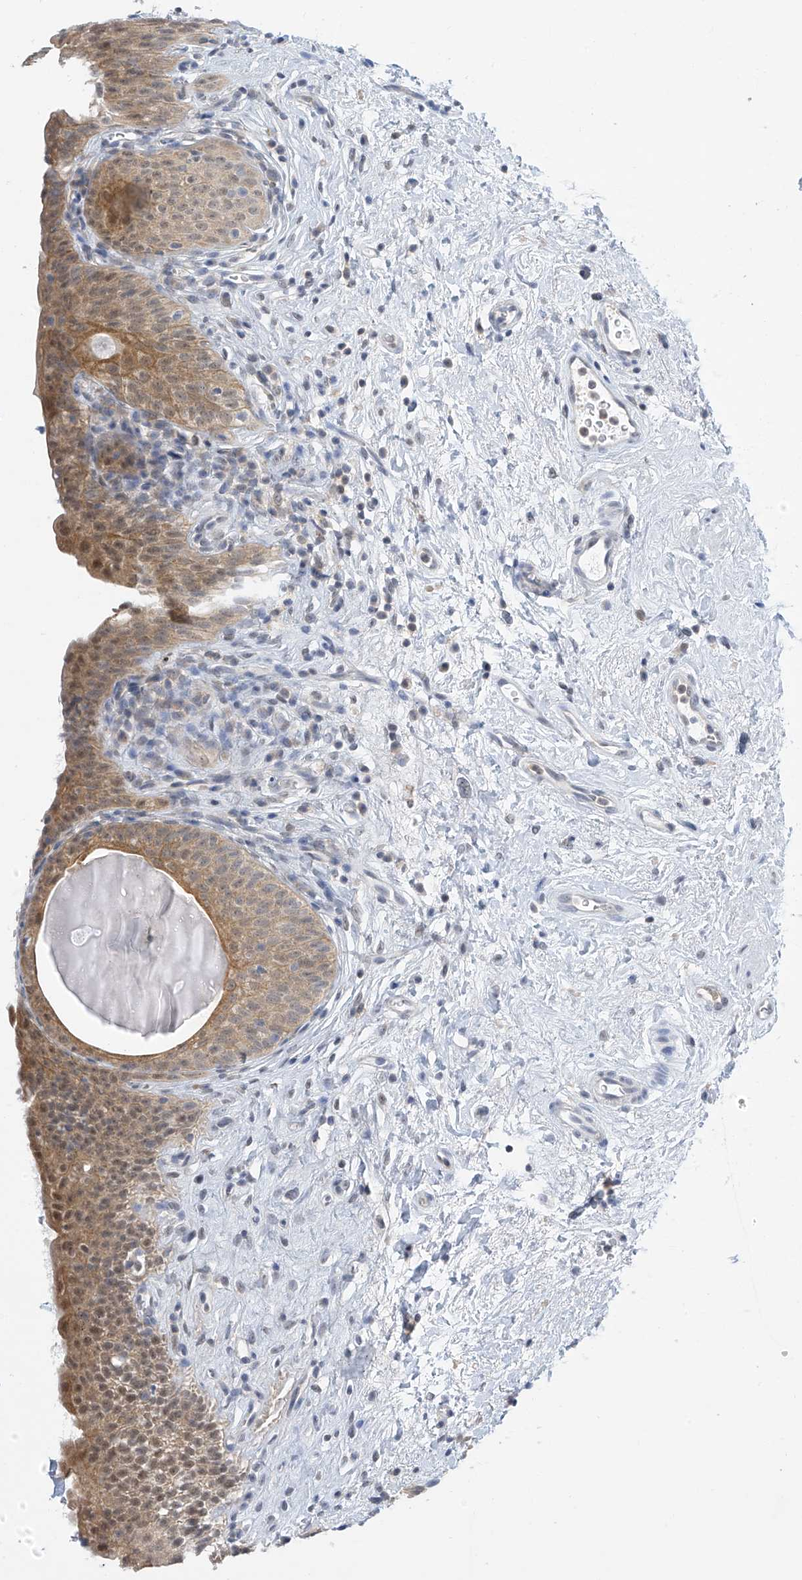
{"staining": {"intensity": "moderate", "quantity": ">75%", "location": "cytoplasmic/membranous,nuclear"}, "tissue": "urinary bladder", "cell_type": "Urothelial cells", "image_type": "normal", "snomed": [{"axis": "morphology", "description": "Normal tissue, NOS"}, {"axis": "topography", "description": "Urinary bladder"}], "caption": "A photomicrograph showing moderate cytoplasmic/membranous,nuclear staining in approximately >75% of urothelial cells in normal urinary bladder, as visualized by brown immunohistochemical staining.", "gene": "APLF", "patient": {"sex": "male", "age": 83}}